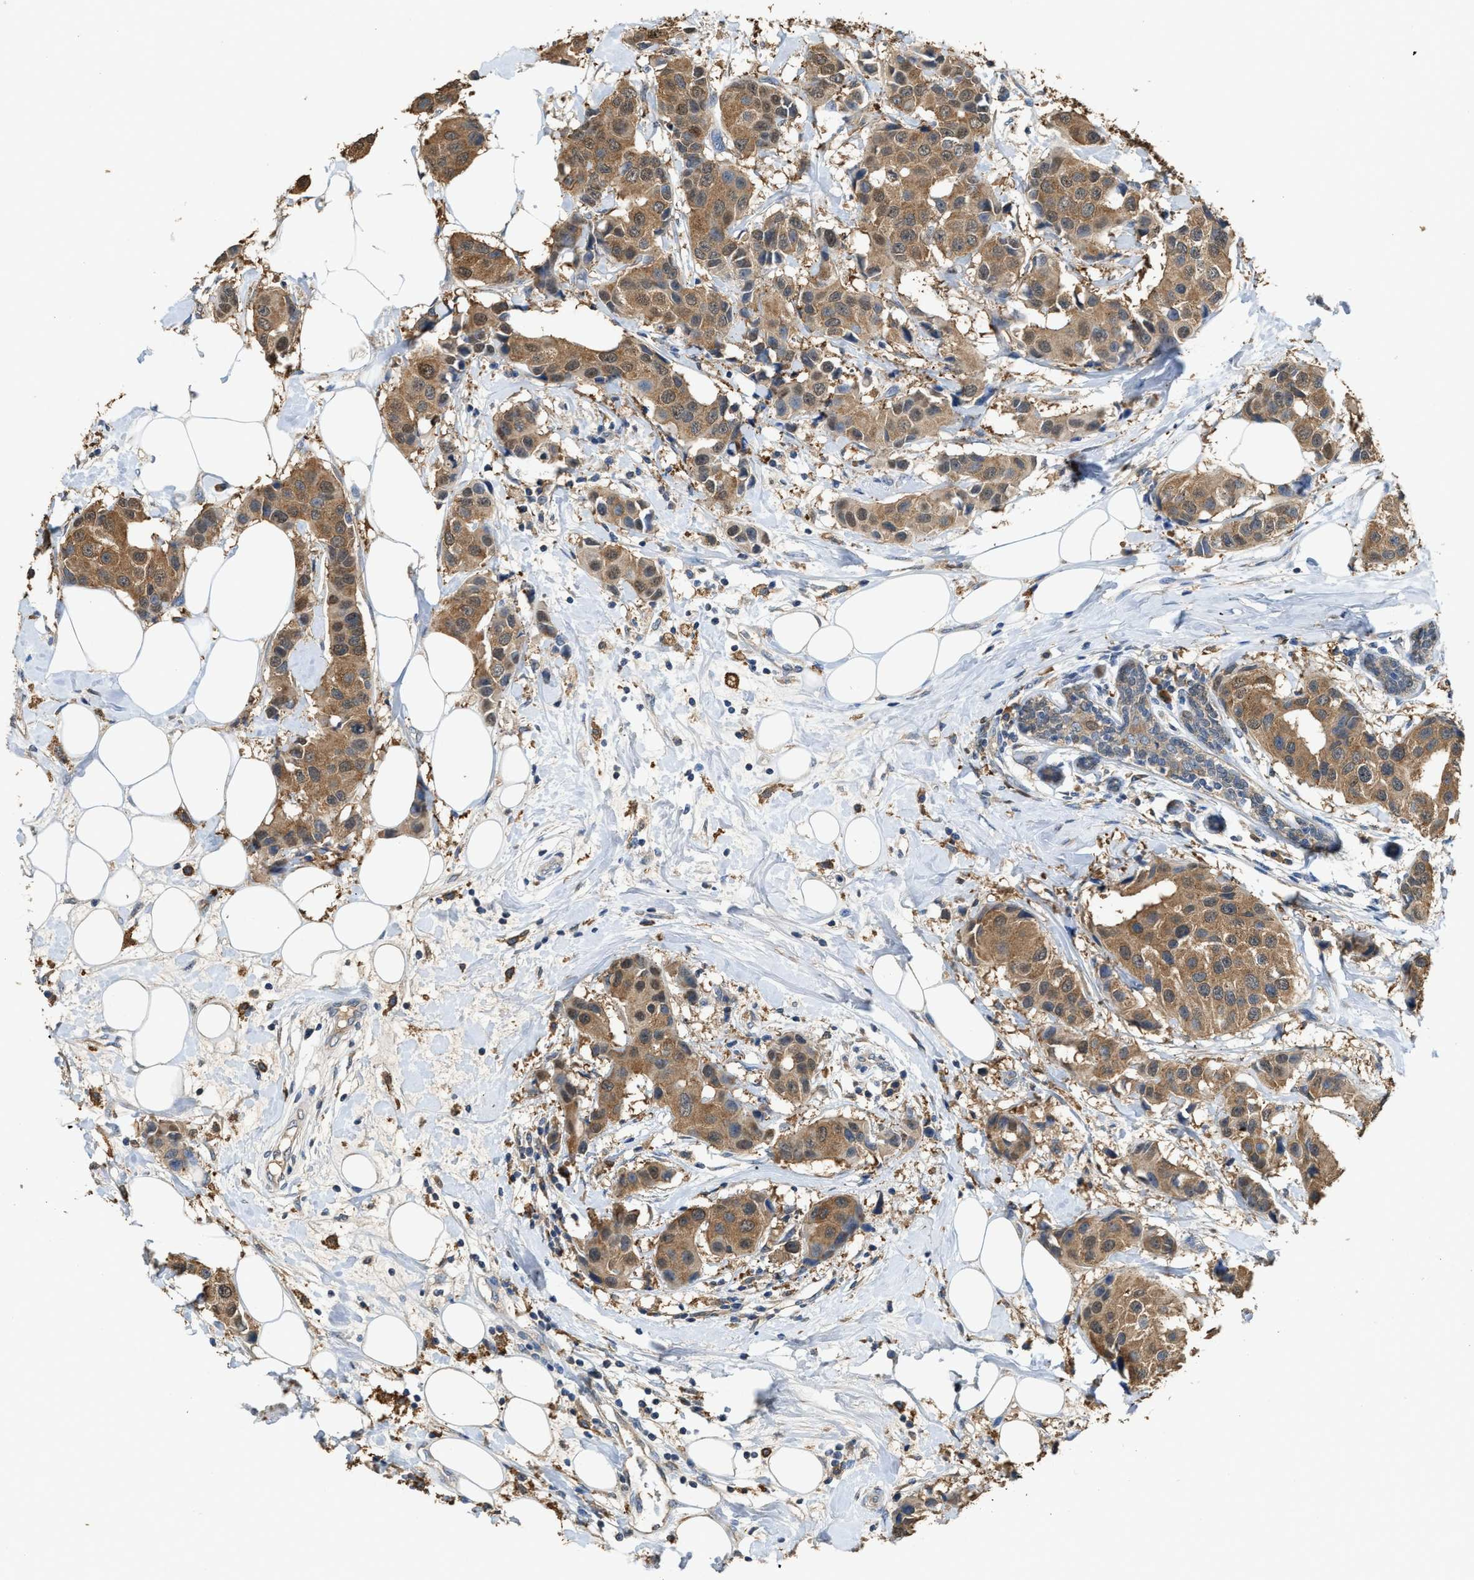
{"staining": {"intensity": "moderate", "quantity": ">75%", "location": "cytoplasmic/membranous"}, "tissue": "breast cancer", "cell_type": "Tumor cells", "image_type": "cancer", "snomed": [{"axis": "morphology", "description": "Normal tissue, NOS"}, {"axis": "morphology", "description": "Duct carcinoma"}, {"axis": "topography", "description": "Breast"}], "caption": "Human breast cancer (intraductal carcinoma) stained for a protein (brown) shows moderate cytoplasmic/membranous positive staining in about >75% of tumor cells.", "gene": "GCN1", "patient": {"sex": "female", "age": 39}}